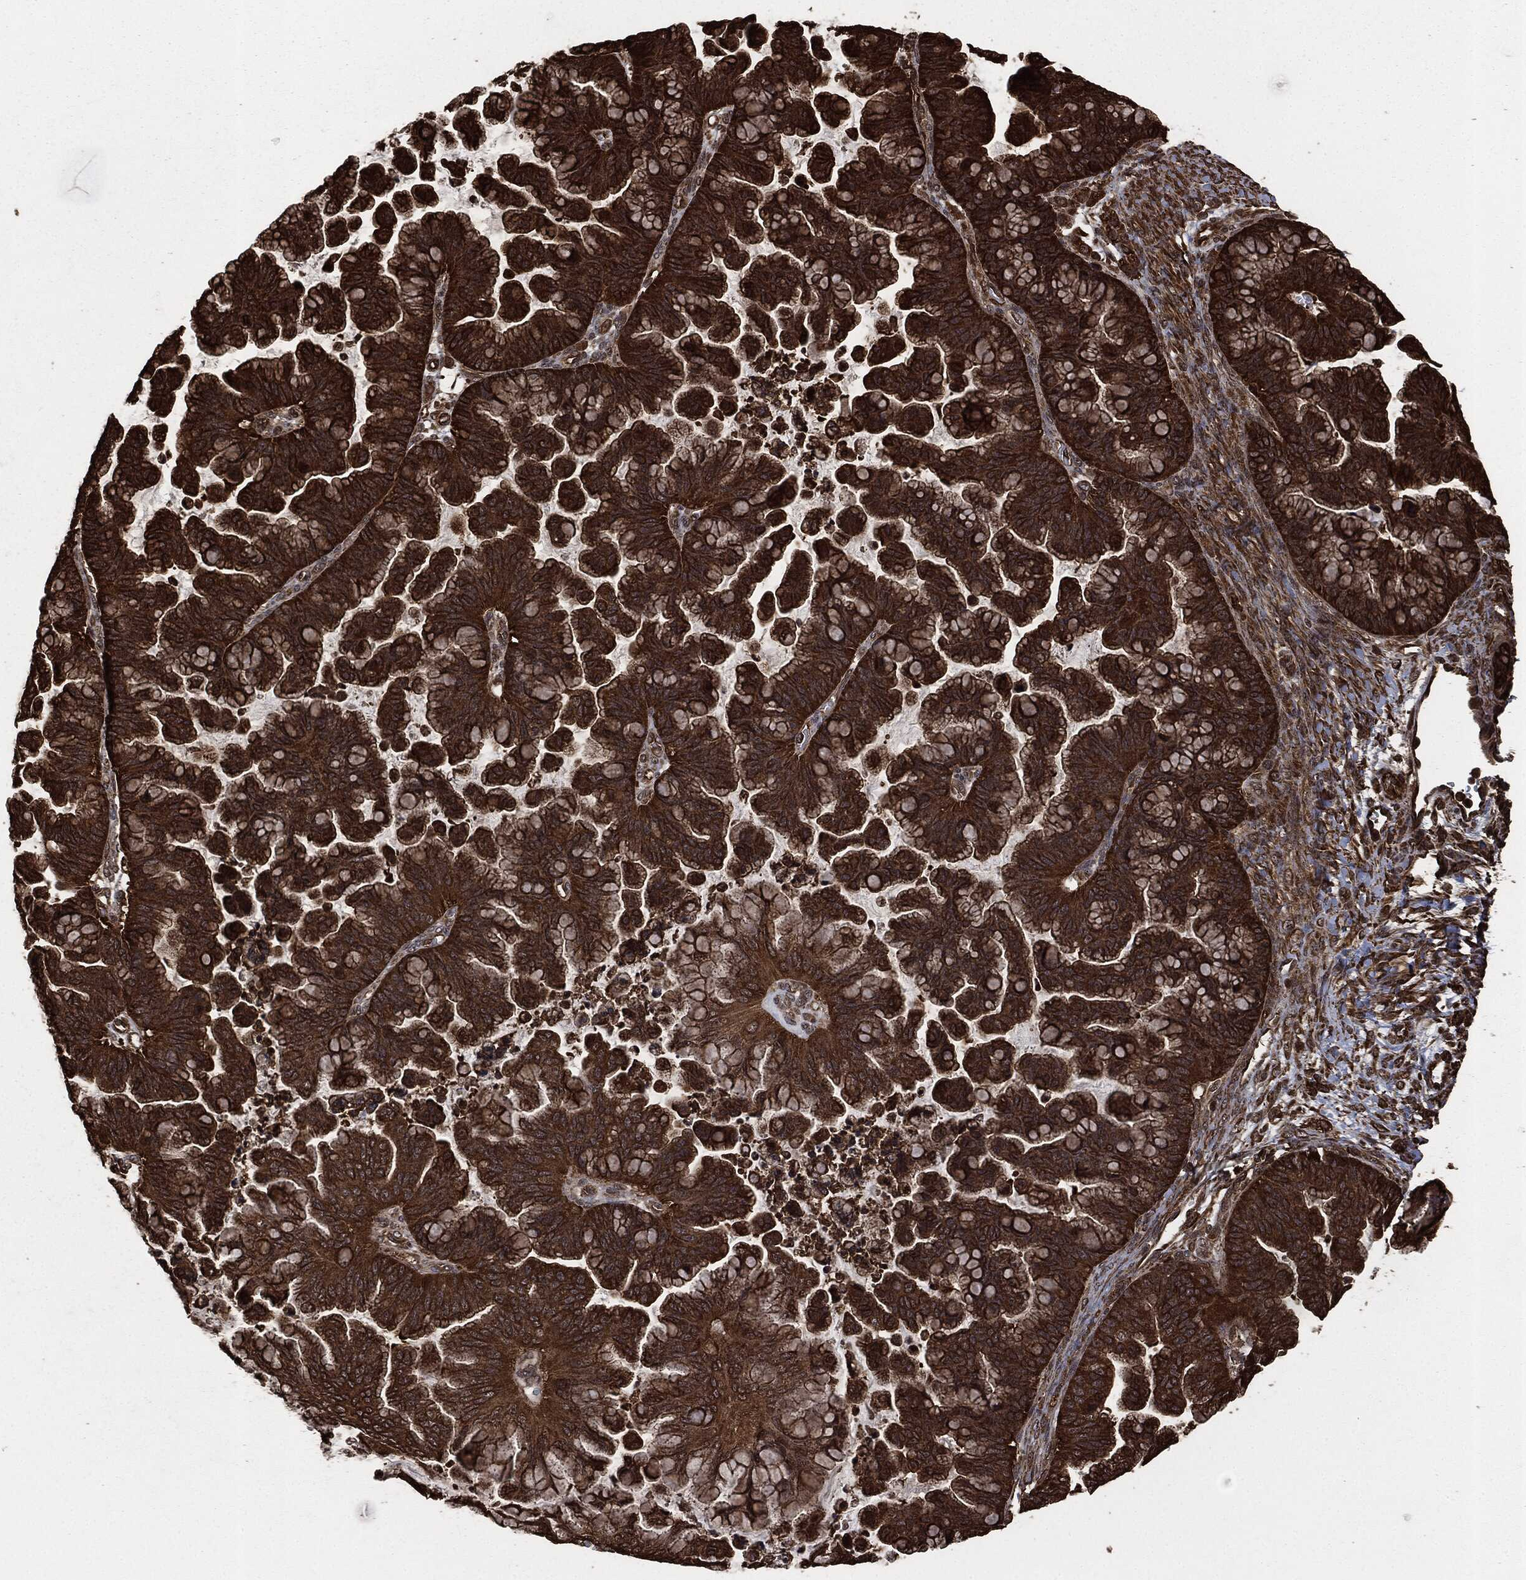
{"staining": {"intensity": "strong", "quantity": ">75%", "location": "cytoplasmic/membranous"}, "tissue": "ovarian cancer", "cell_type": "Tumor cells", "image_type": "cancer", "snomed": [{"axis": "morphology", "description": "Cystadenocarcinoma, mucinous, NOS"}, {"axis": "topography", "description": "Ovary"}], "caption": "The histopathology image shows a brown stain indicating the presence of a protein in the cytoplasmic/membranous of tumor cells in mucinous cystadenocarcinoma (ovarian). (Brightfield microscopy of DAB IHC at high magnification).", "gene": "HRAS", "patient": {"sex": "female", "age": 67}}